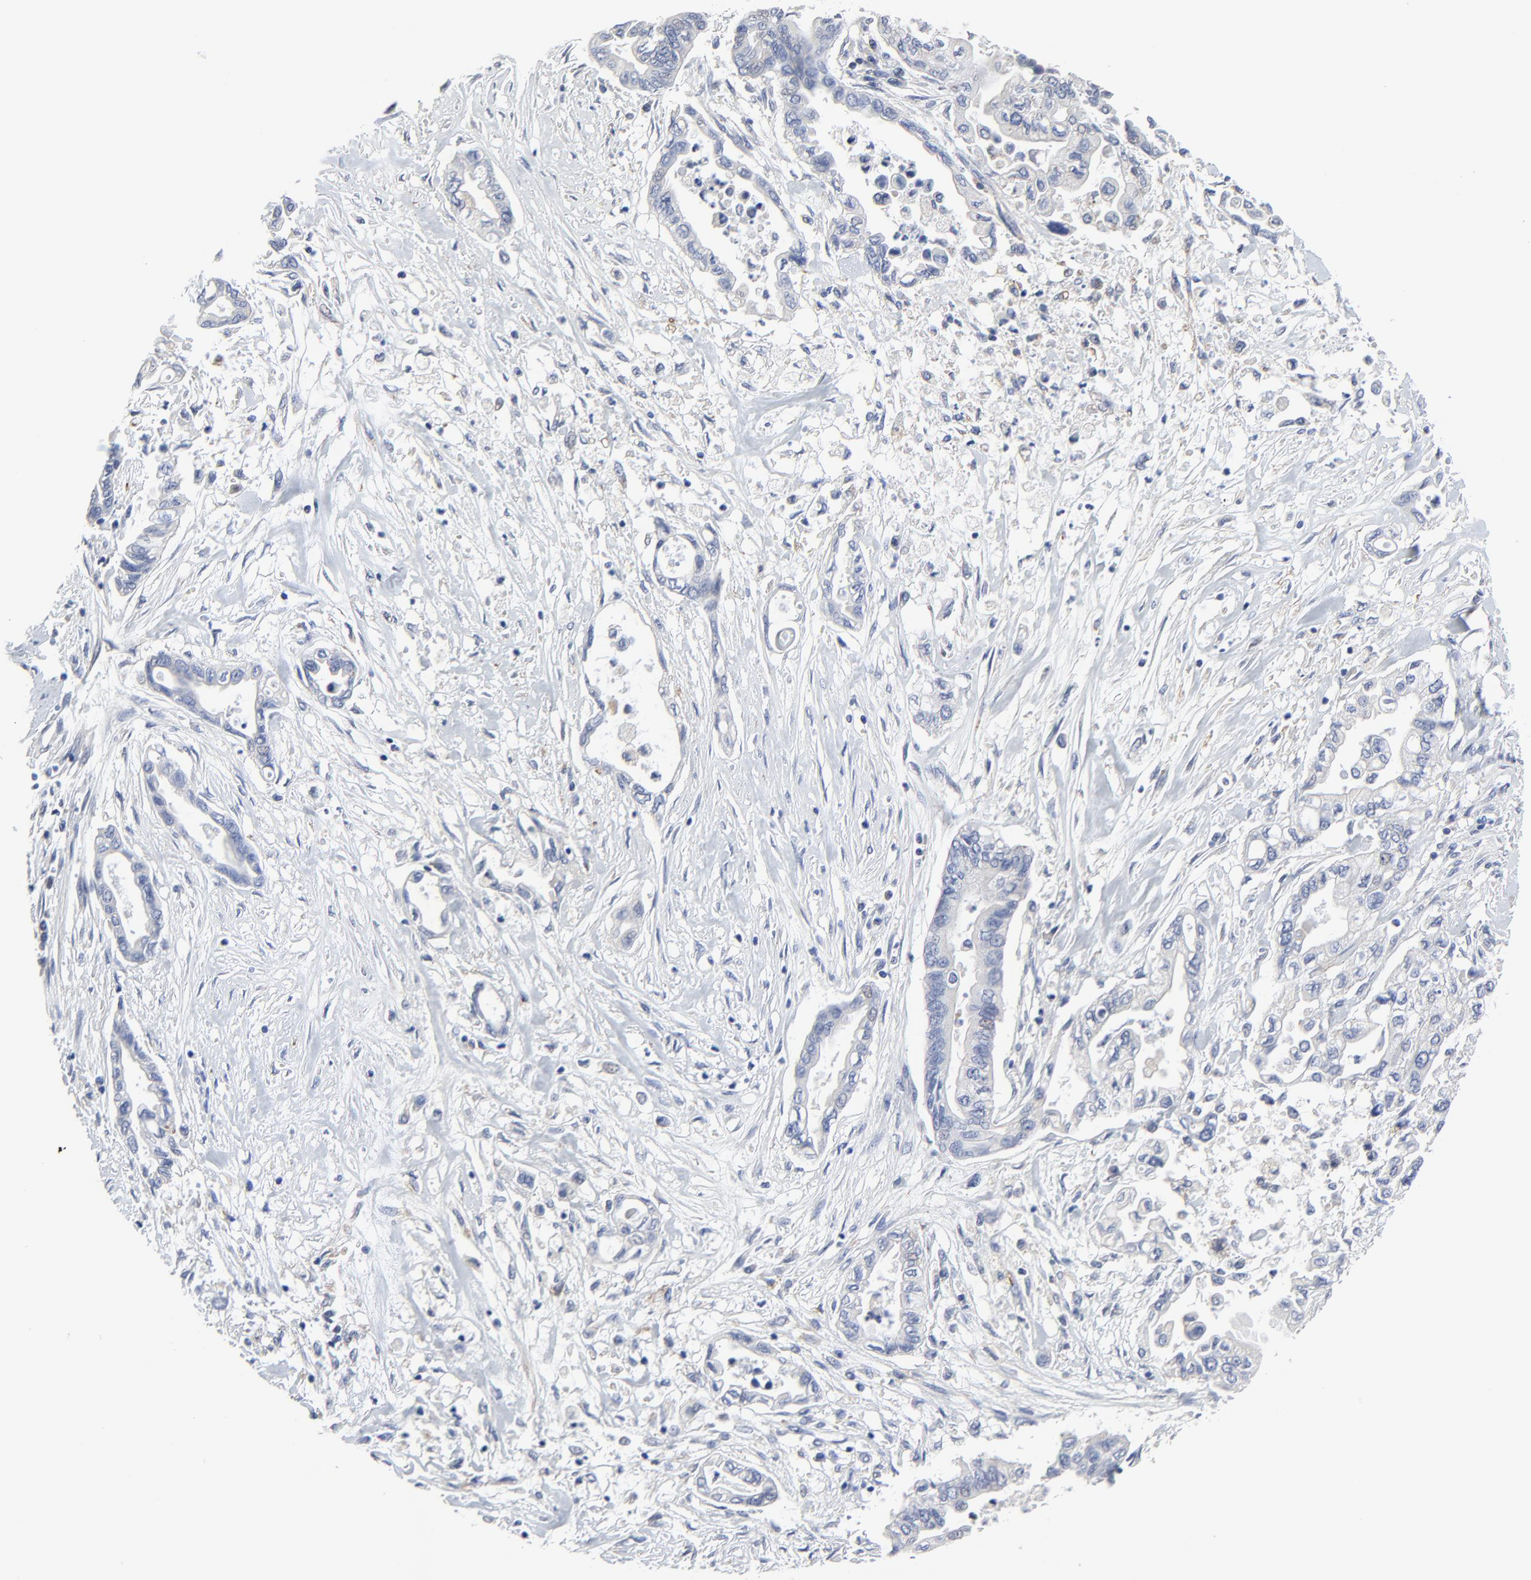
{"staining": {"intensity": "negative", "quantity": "none", "location": "none"}, "tissue": "pancreatic cancer", "cell_type": "Tumor cells", "image_type": "cancer", "snomed": [{"axis": "morphology", "description": "Adenocarcinoma, NOS"}, {"axis": "topography", "description": "Pancreas"}], "caption": "Tumor cells are negative for protein expression in human pancreatic cancer (adenocarcinoma).", "gene": "DHRSX", "patient": {"sex": "female", "age": 57}}